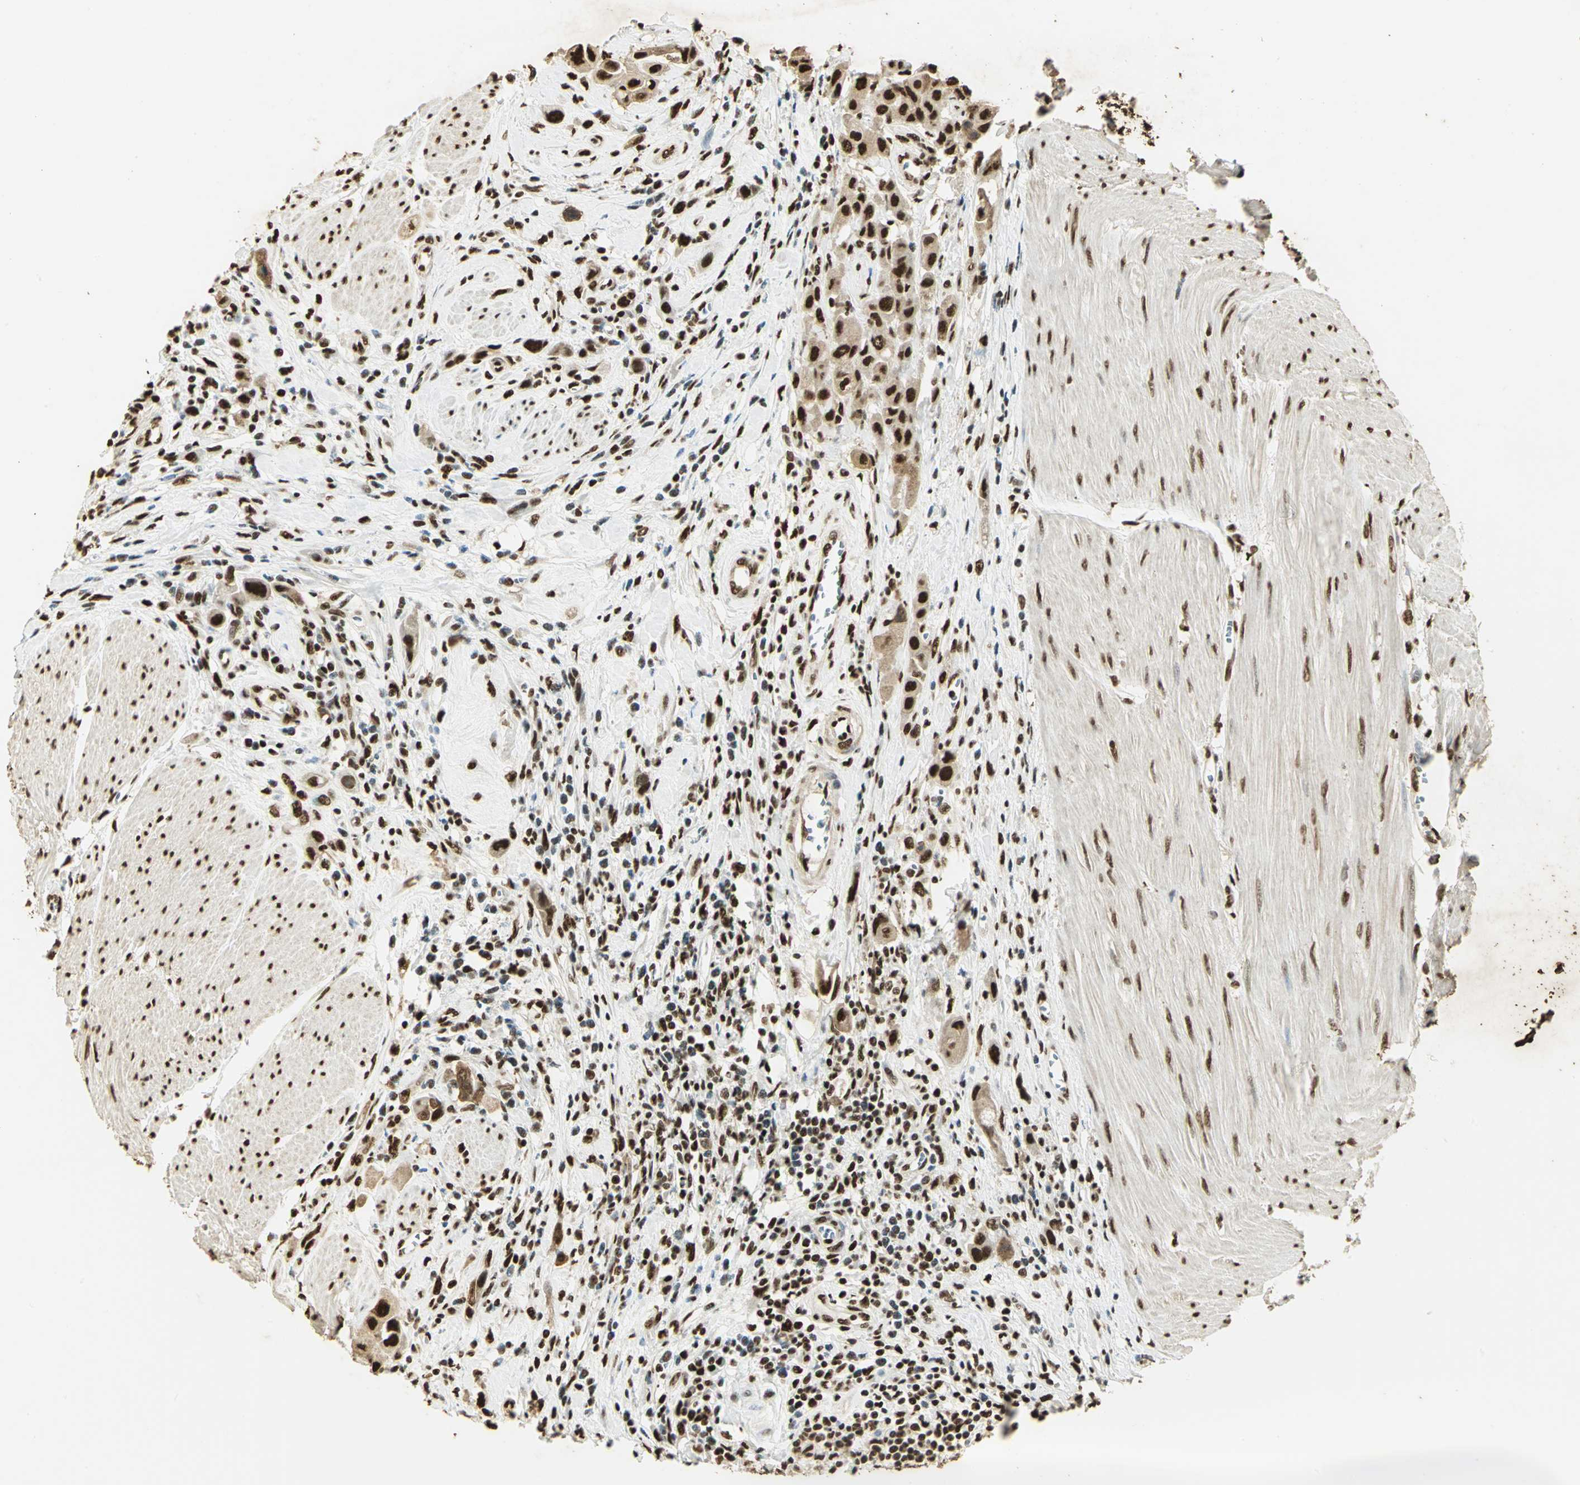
{"staining": {"intensity": "strong", "quantity": ">75%", "location": "nuclear"}, "tissue": "urothelial cancer", "cell_type": "Tumor cells", "image_type": "cancer", "snomed": [{"axis": "morphology", "description": "Urothelial carcinoma, High grade"}, {"axis": "topography", "description": "Urinary bladder"}], "caption": "This histopathology image demonstrates IHC staining of urothelial cancer, with high strong nuclear expression in approximately >75% of tumor cells.", "gene": "SET", "patient": {"sex": "male", "age": 50}}